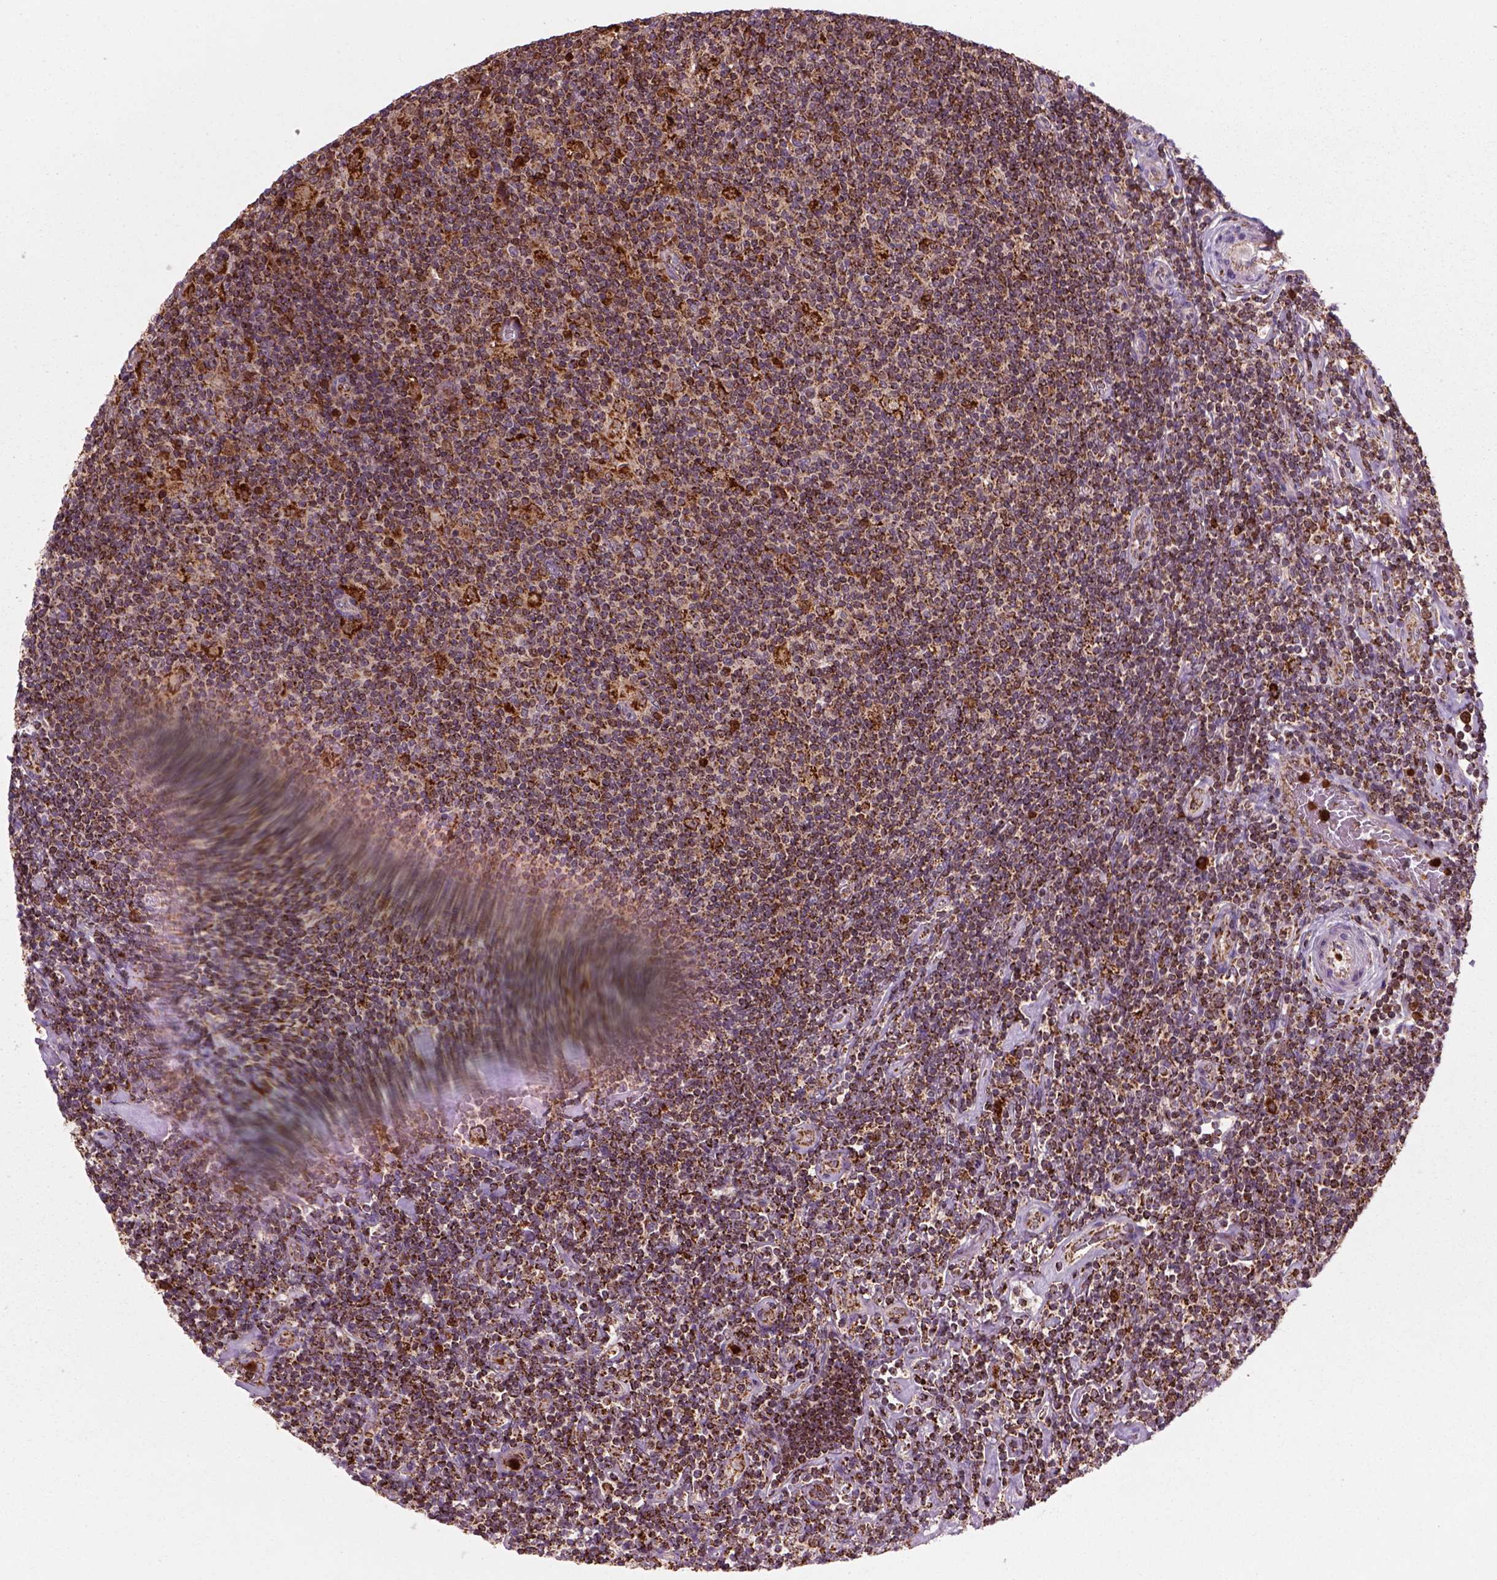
{"staining": {"intensity": "moderate", "quantity": ">75%", "location": "cytoplasmic/membranous"}, "tissue": "lymphoma", "cell_type": "Tumor cells", "image_type": "cancer", "snomed": [{"axis": "morphology", "description": "Hodgkin's disease, NOS"}, {"axis": "topography", "description": "Lymph node"}], "caption": "An IHC histopathology image of tumor tissue is shown. Protein staining in brown labels moderate cytoplasmic/membranous positivity in lymphoma within tumor cells.", "gene": "NUDT16L1", "patient": {"sex": "male", "age": 40}}